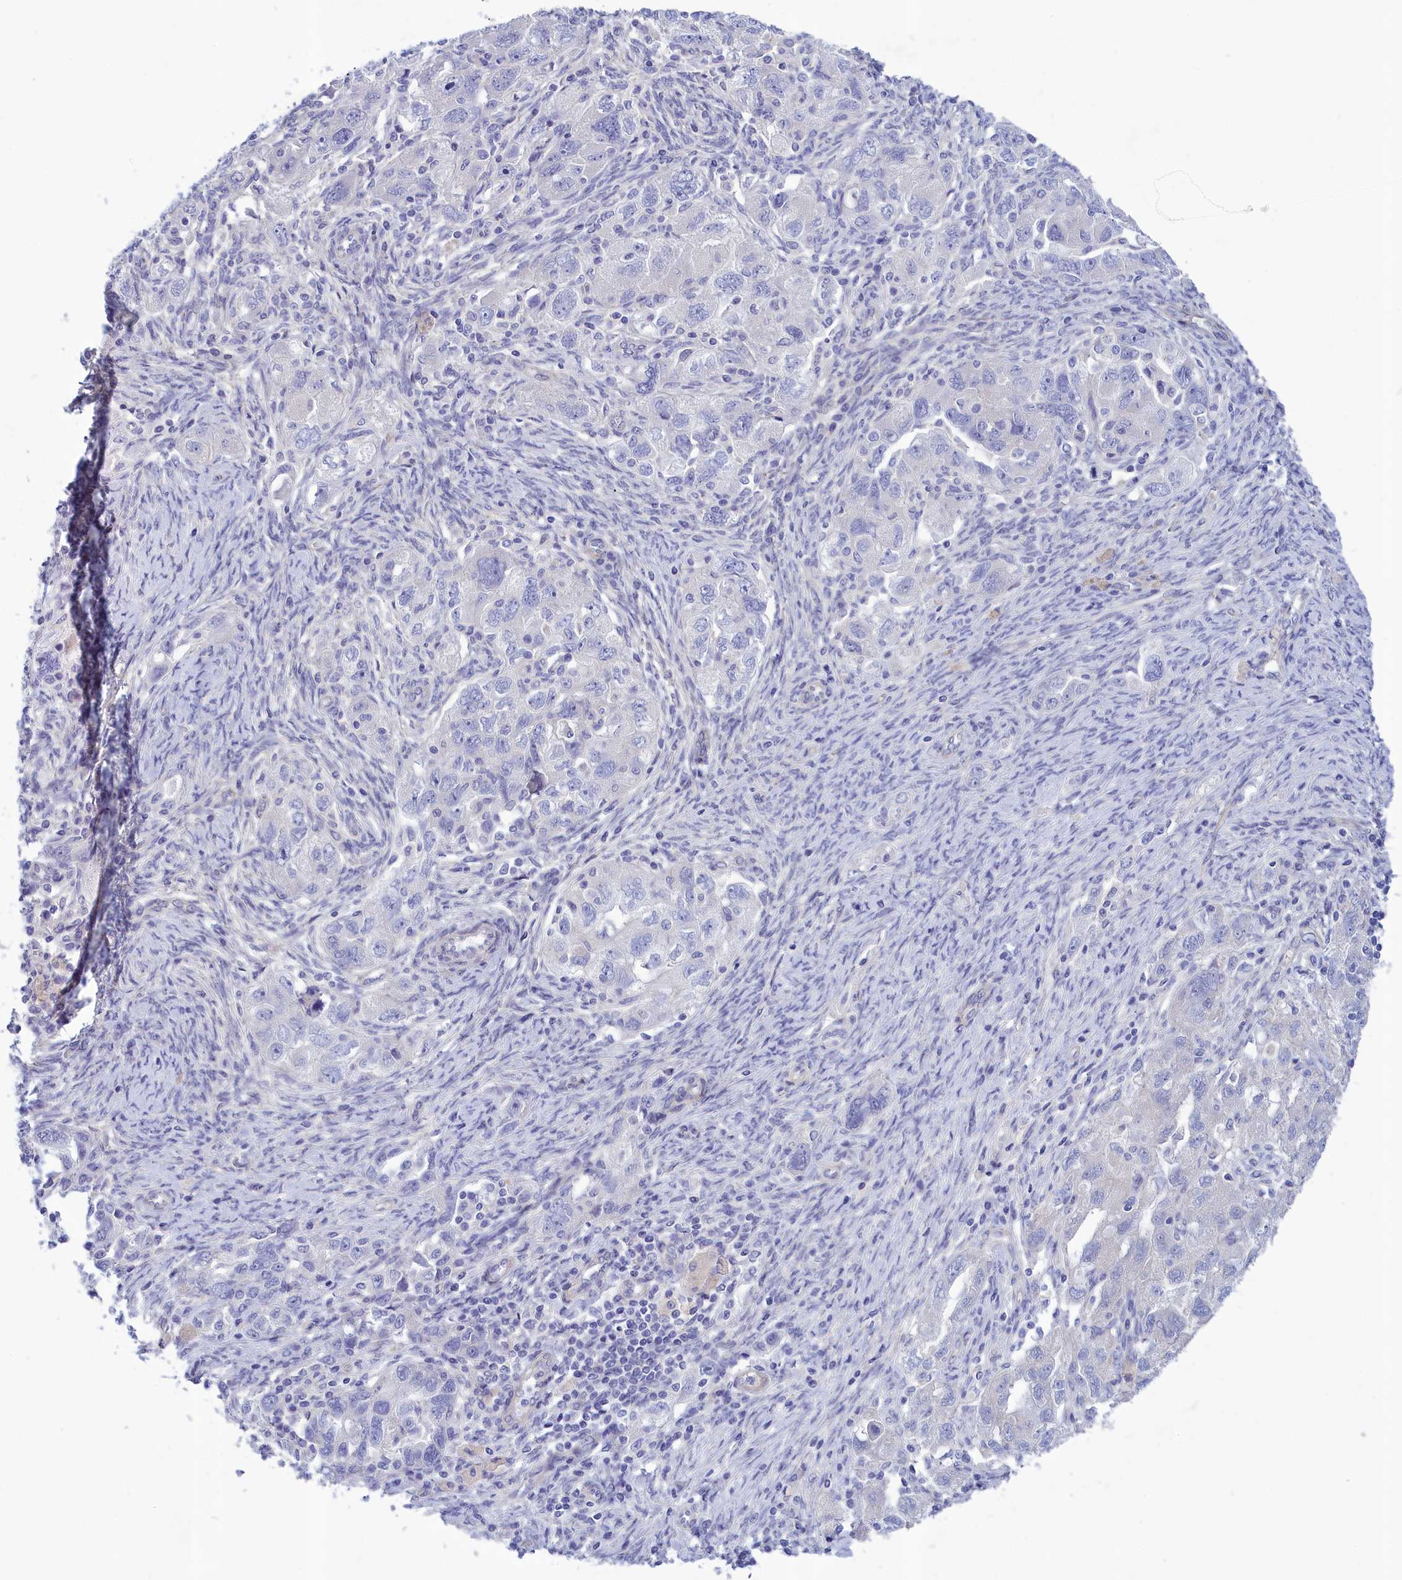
{"staining": {"intensity": "negative", "quantity": "none", "location": "none"}, "tissue": "ovarian cancer", "cell_type": "Tumor cells", "image_type": "cancer", "snomed": [{"axis": "morphology", "description": "Carcinoma, NOS"}, {"axis": "morphology", "description": "Cystadenocarcinoma, serous, NOS"}, {"axis": "topography", "description": "Ovary"}], "caption": "Protein analysis of ovarian cancer (carcinoma) reveals no significant staining in tumor cells.", "gene": "CORO2A", "patient": {"sex": "female", "age": 69}}